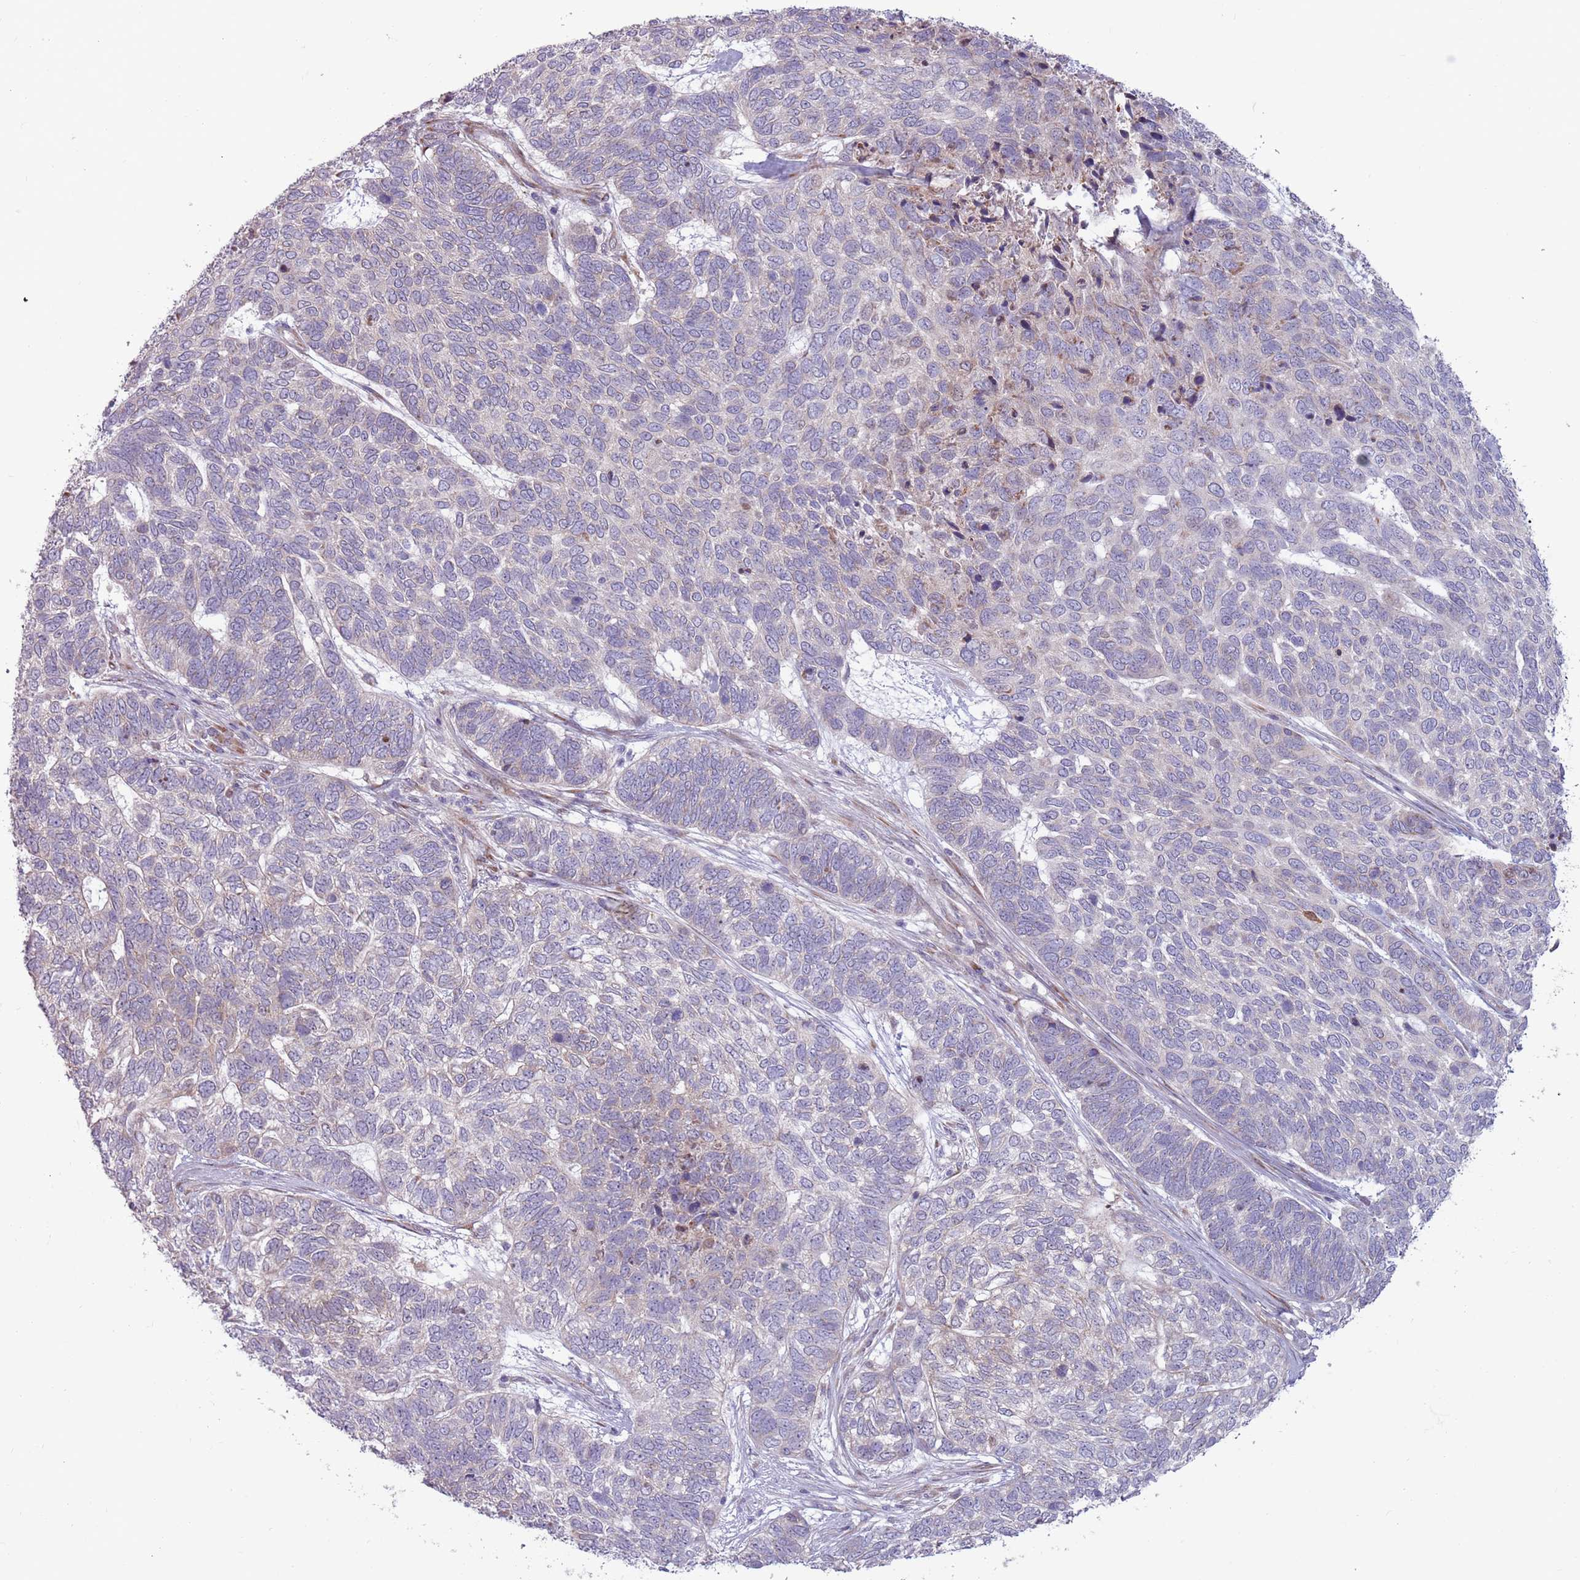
{"staining": {"intensity": "negative", "quantity": "none", "location": "none"}, "tissue": "skin cancer", "cell_type": "Tumor cells", "image_type": "cancer", "snomed": [{"axis": "morphology", "description": "Basal cell carcinoma"}, {"axis": "topography", "description": "Skin"}], "caption": "Tumor cells are negative for brown protein staining in skin basal cell carcinoma.", "gene": "CCDC150", "patient": {"sex": "female", "age": 65}}